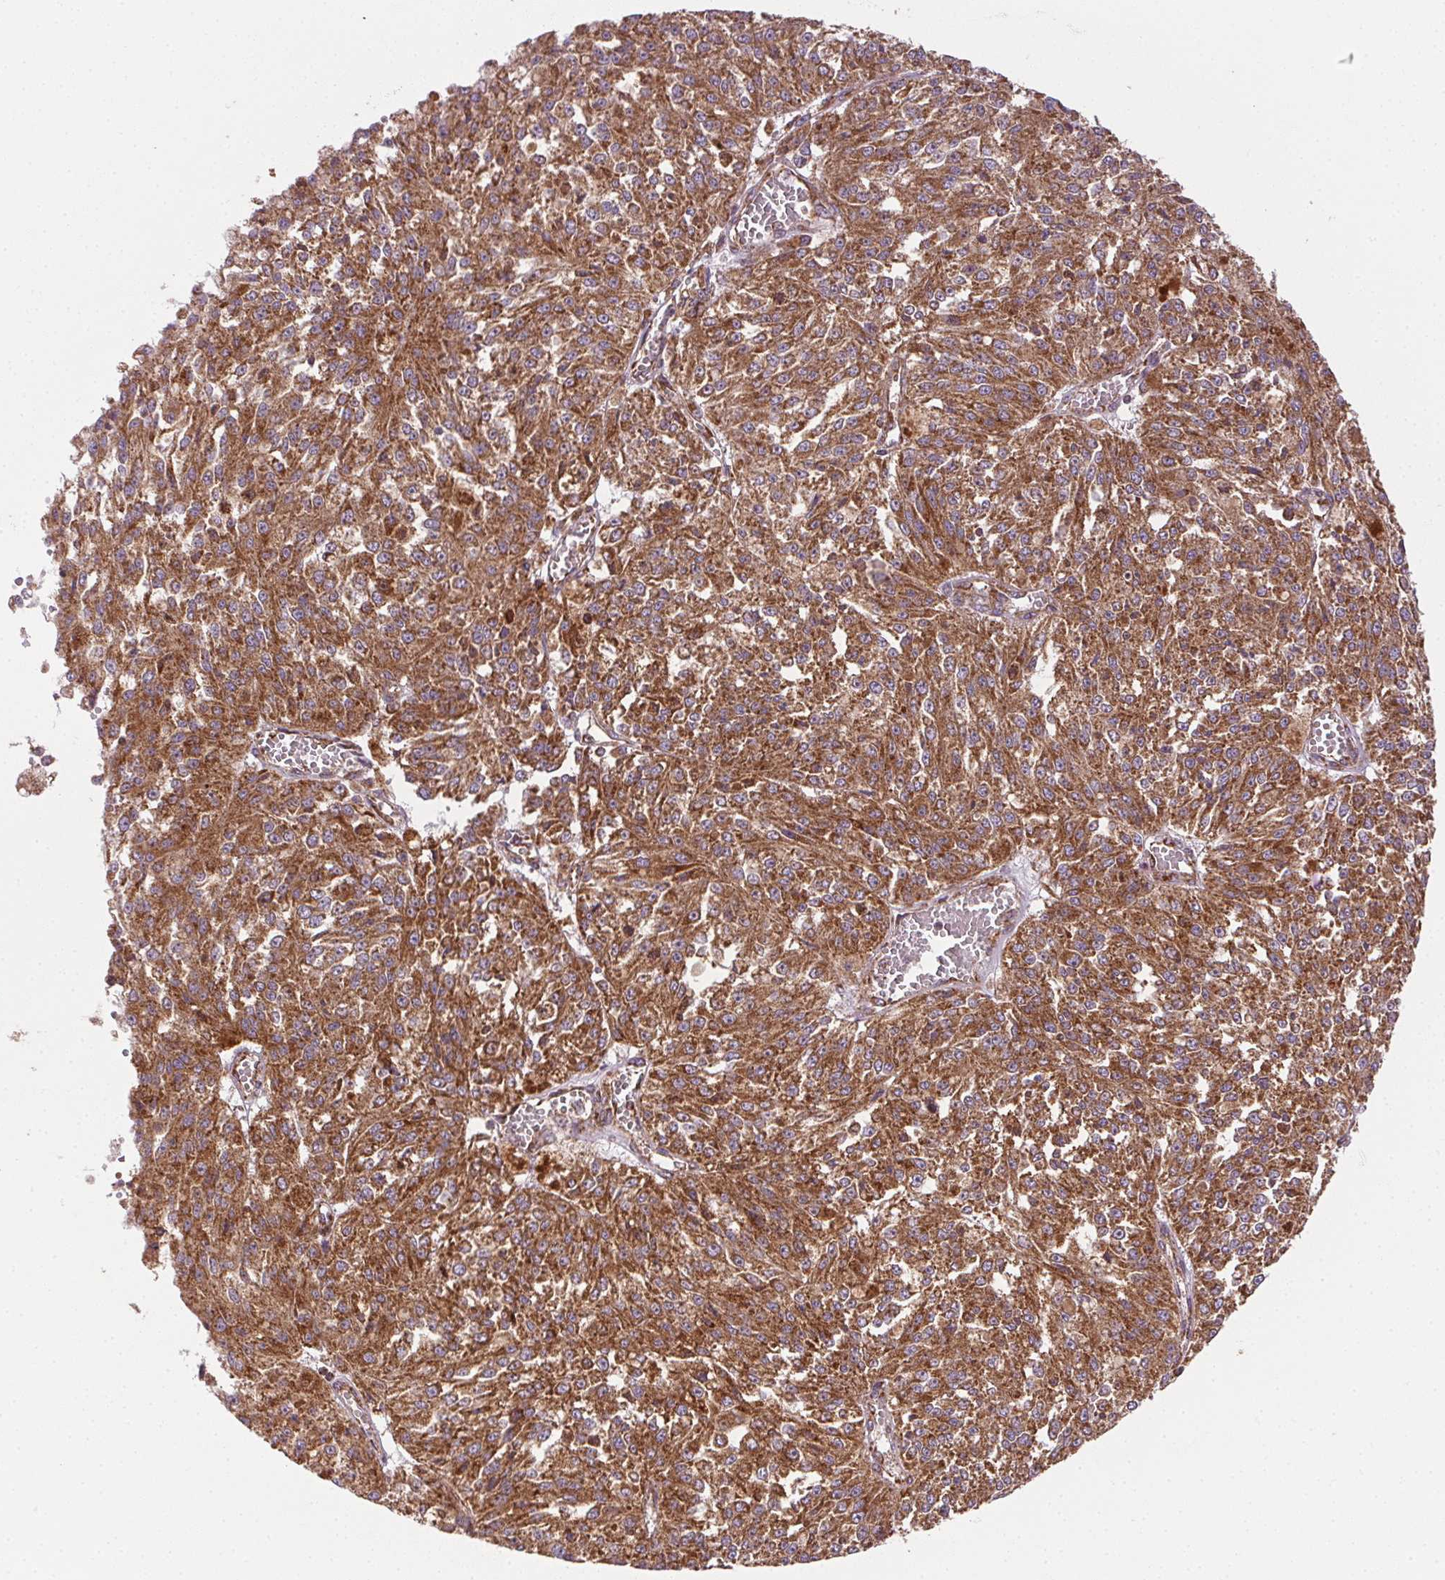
{"staining": {"intensity": "strong", "quantity": ">75%", "location": "cytoplasmic/membranous"}, "tissue": "melanoma", "cell_type": "Tumor cells", "image_type": "cancer", "snomed": [{"axis": "morphology", "description": "Malignant melanoma, Metastatic site"}, {"axis": "topography", "description": "Lymph node"}], "caption": "Malignant melanoma (metastatic site) stained with IHC shows strong cytoplasmic/membranous positivity in about >75% of tumor cells.", "gene": "CLPB", "patient": {"sex": "female", "age": 64}}